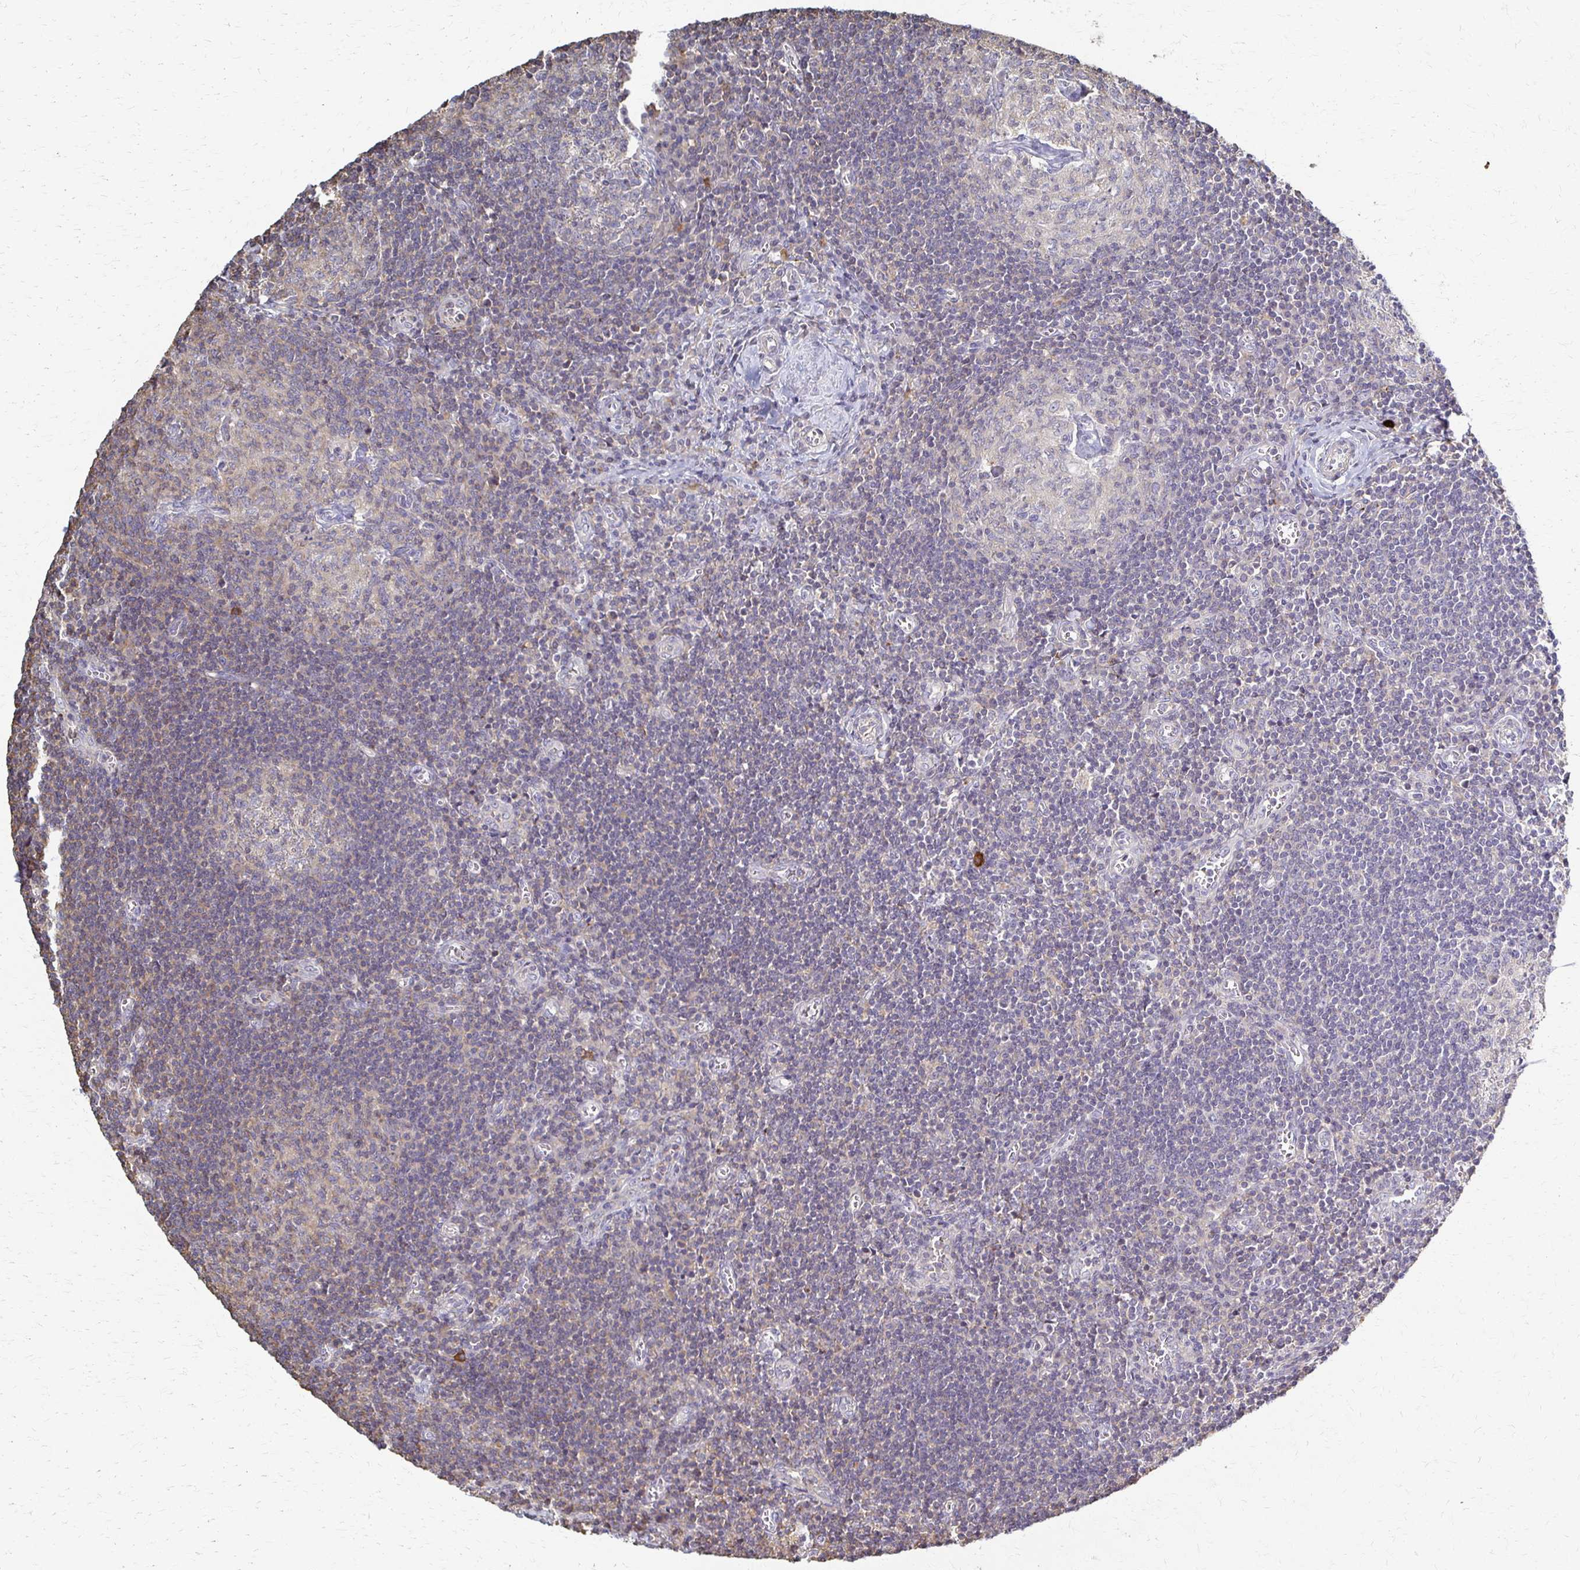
{"staining": {"intensity": "negative", "quantity": "none", "location": "none"}, "tissue": "lymph node", "cell_type": "Germinal center cells", "image_type": "normal", "snomed": [{"axis": "morphology", "description": "Normal tissue, NOS"}, {"axis": "topography", "description": "Lymph node"}], "caption": "Germinal center cells are negative for protein expression in normal human lymph node.", "gene": "C1QTNF7", "patient": {"sex": "male", "age": 67}}